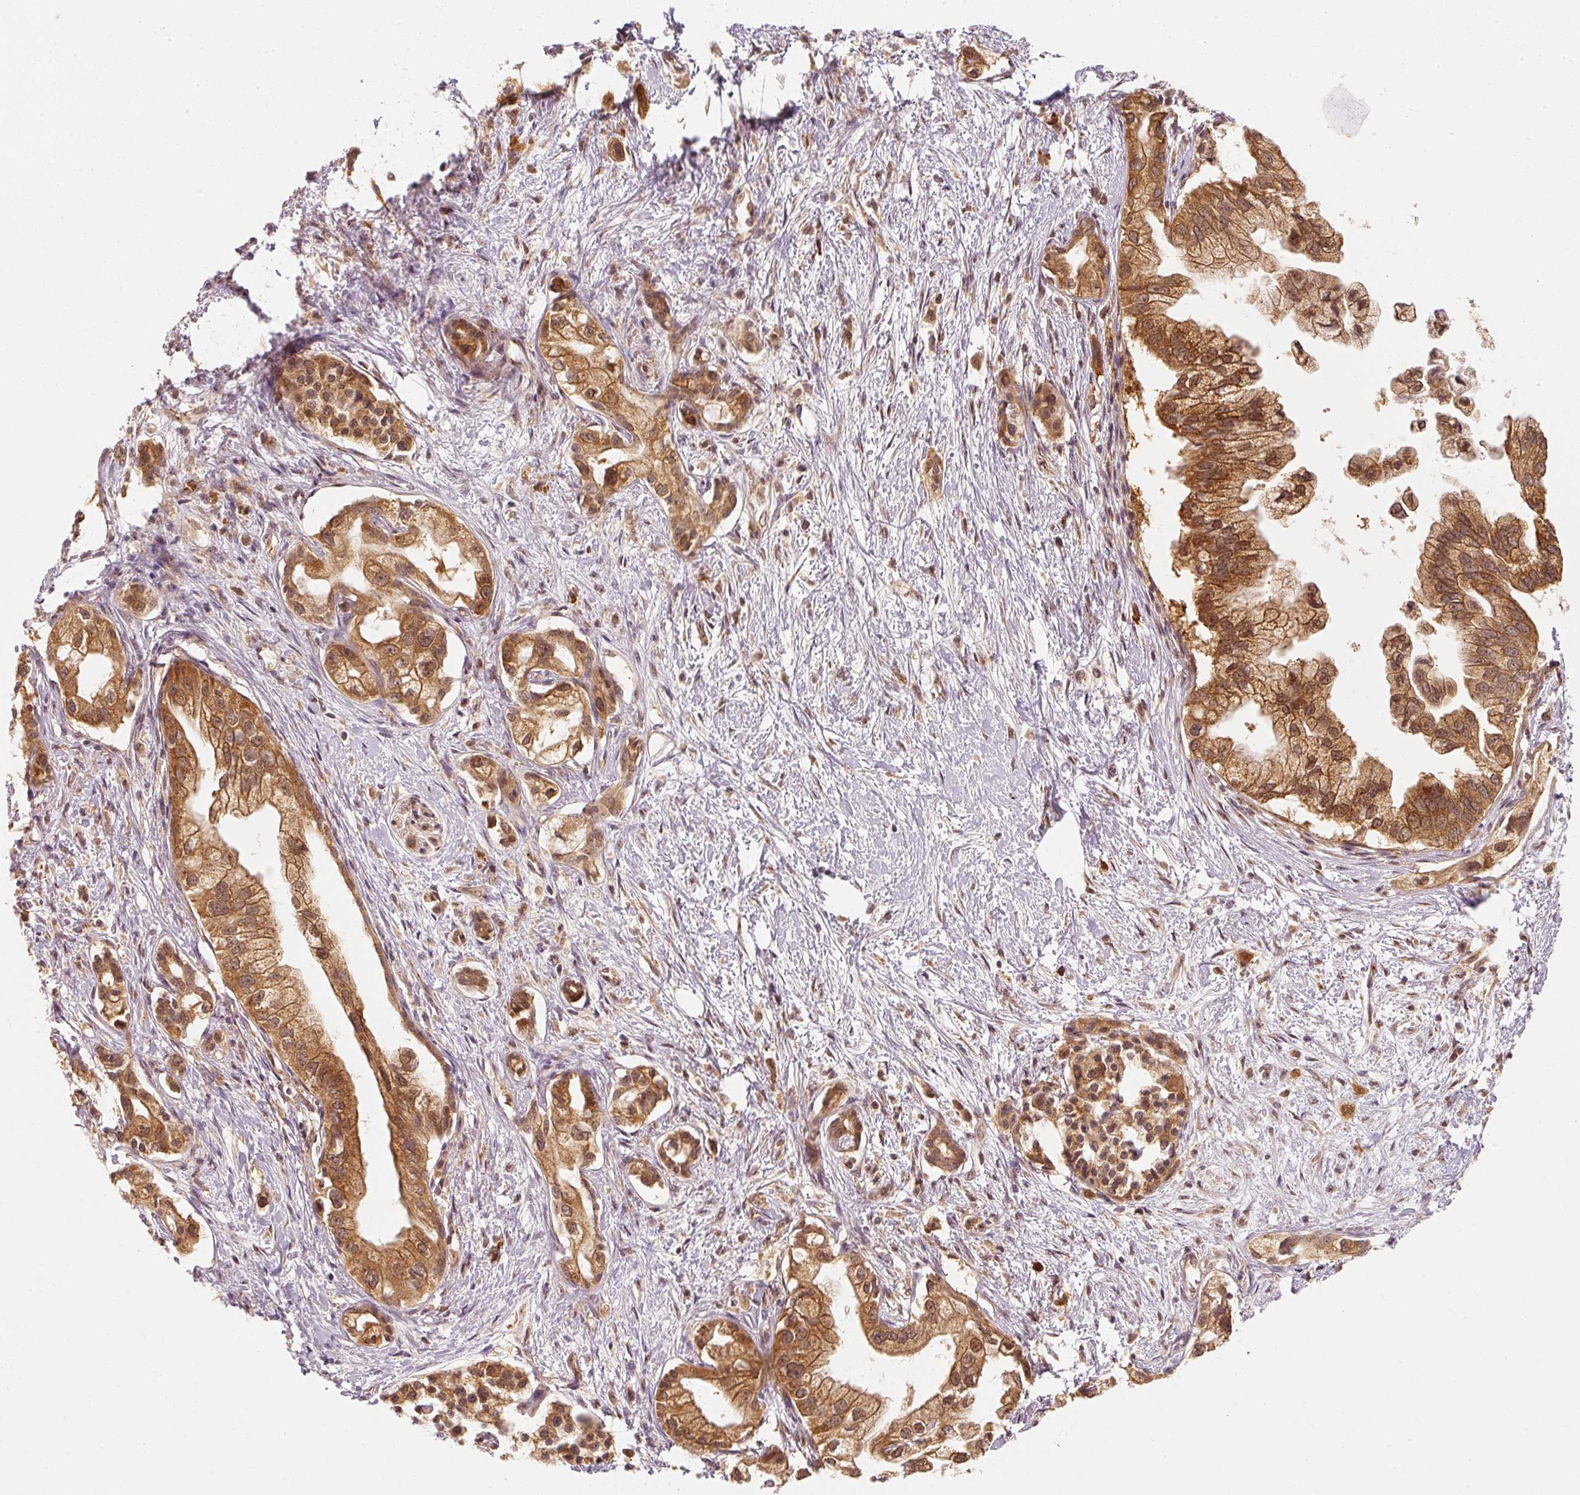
{"staining": {"intensity": "strong", "quantity": ">75%", "location": "cytoplasmic/membranous"}, "tissue": "pancreatic cancer", "cell_type": "Tumor cells", "image_type": "cancer", "snomed": [{"axis": "morphology", "description": "Adenocarcinoma, NOS"}, {"axis": "topography", "description": "Pancreas"}], "caption": "Pancreatic cancer stained with a protein marker shows strong staining in tumor cells.", "gene": "EEF1A2", "patient": {"sex": "male", "age": 70}}